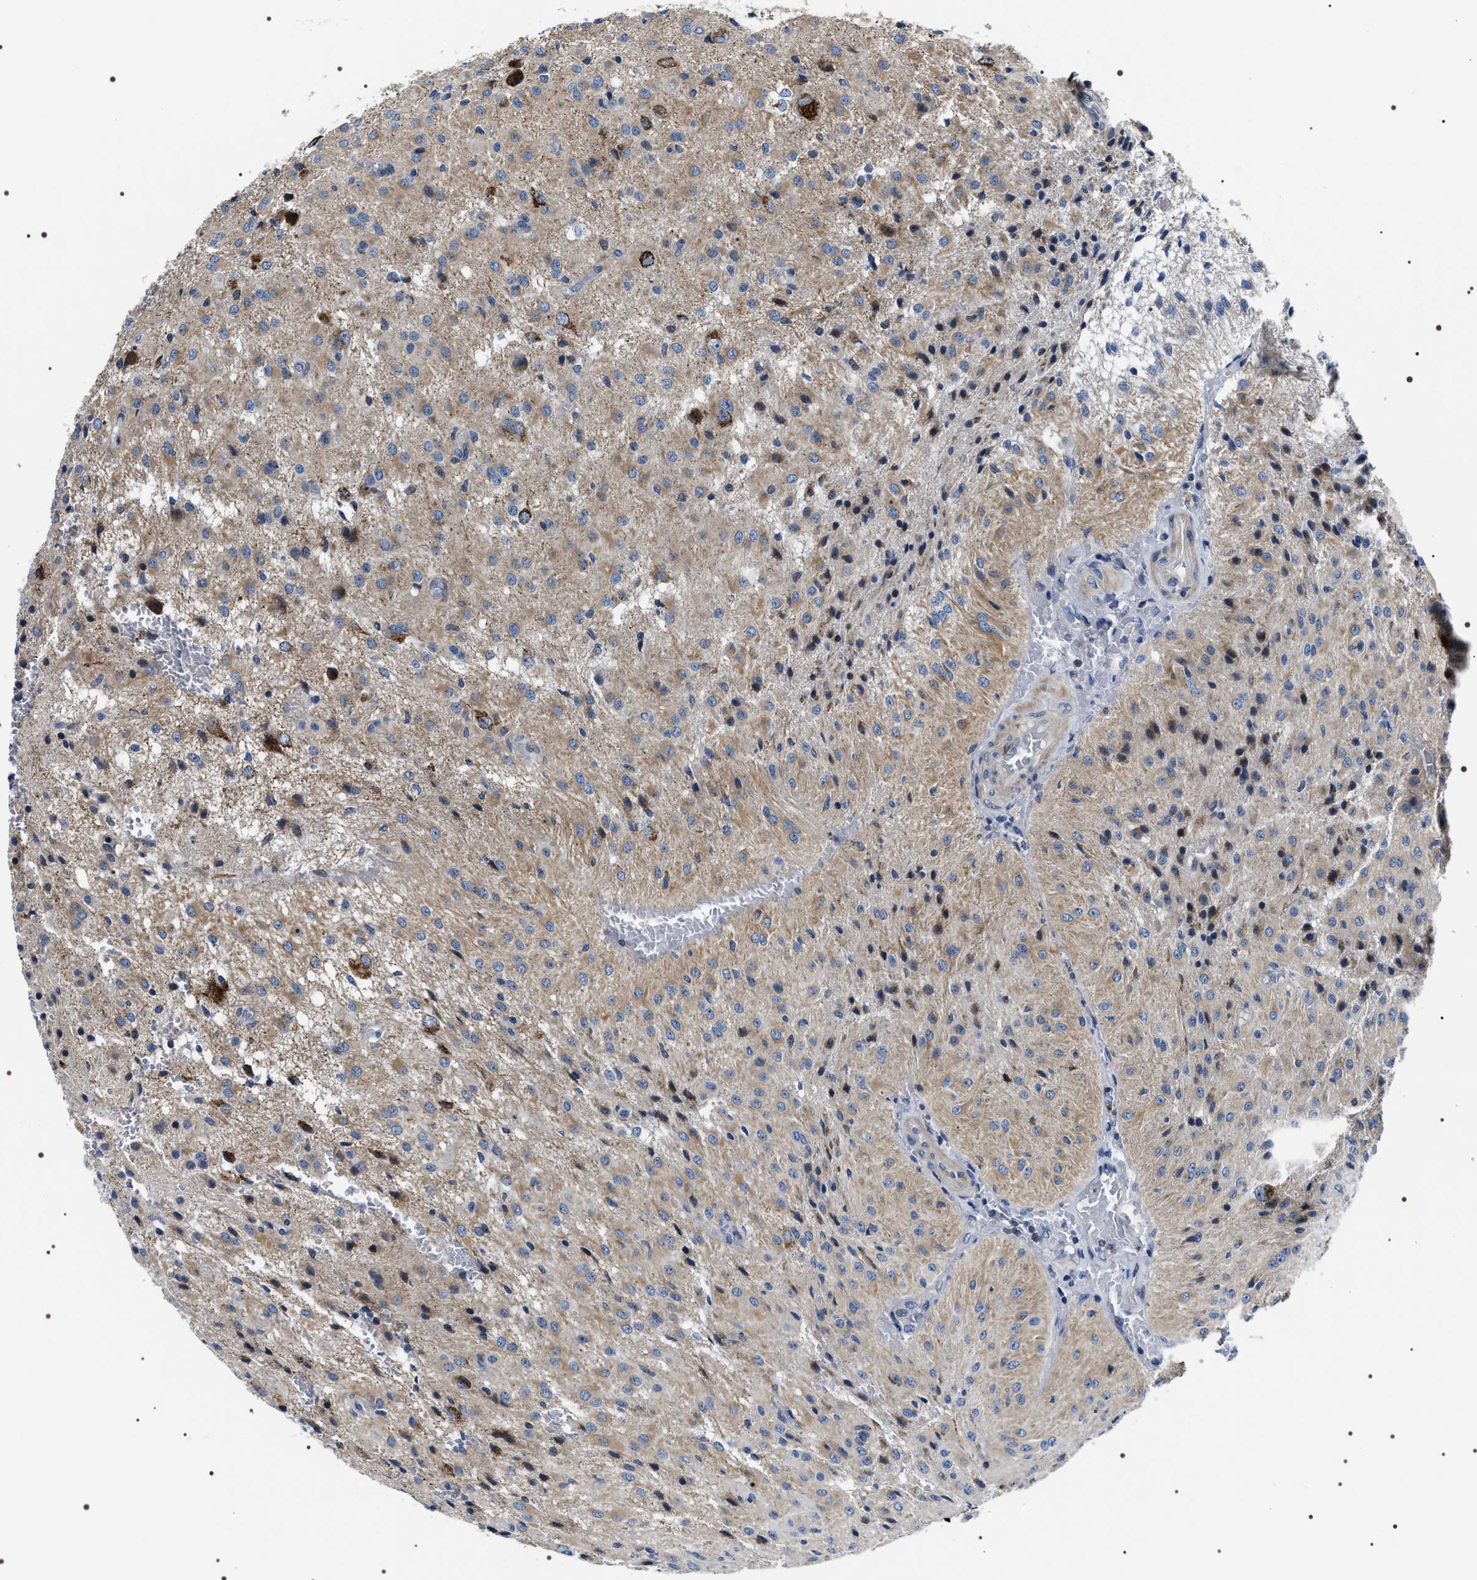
{"staining": {"intensity": "weak", "quantity": ">75%", "location": "cytoplasmic/membranous"}, "tissue": "glioma", "cell_type": "Tumor cells", "image_type": "cancer", "snomed": [{"axis": "morphology", "description": "Glioma, malignant, High grade"}, {"axis": "topography", "description": "Brain"}], "caption": "Immunohistochemical staining of human glioma shows low levels of weak cytoplasmic/membranous staining in about >75% of tumor cells.", "gene": "NTMT1", "patient": {"sex": "female", "age": 59}}